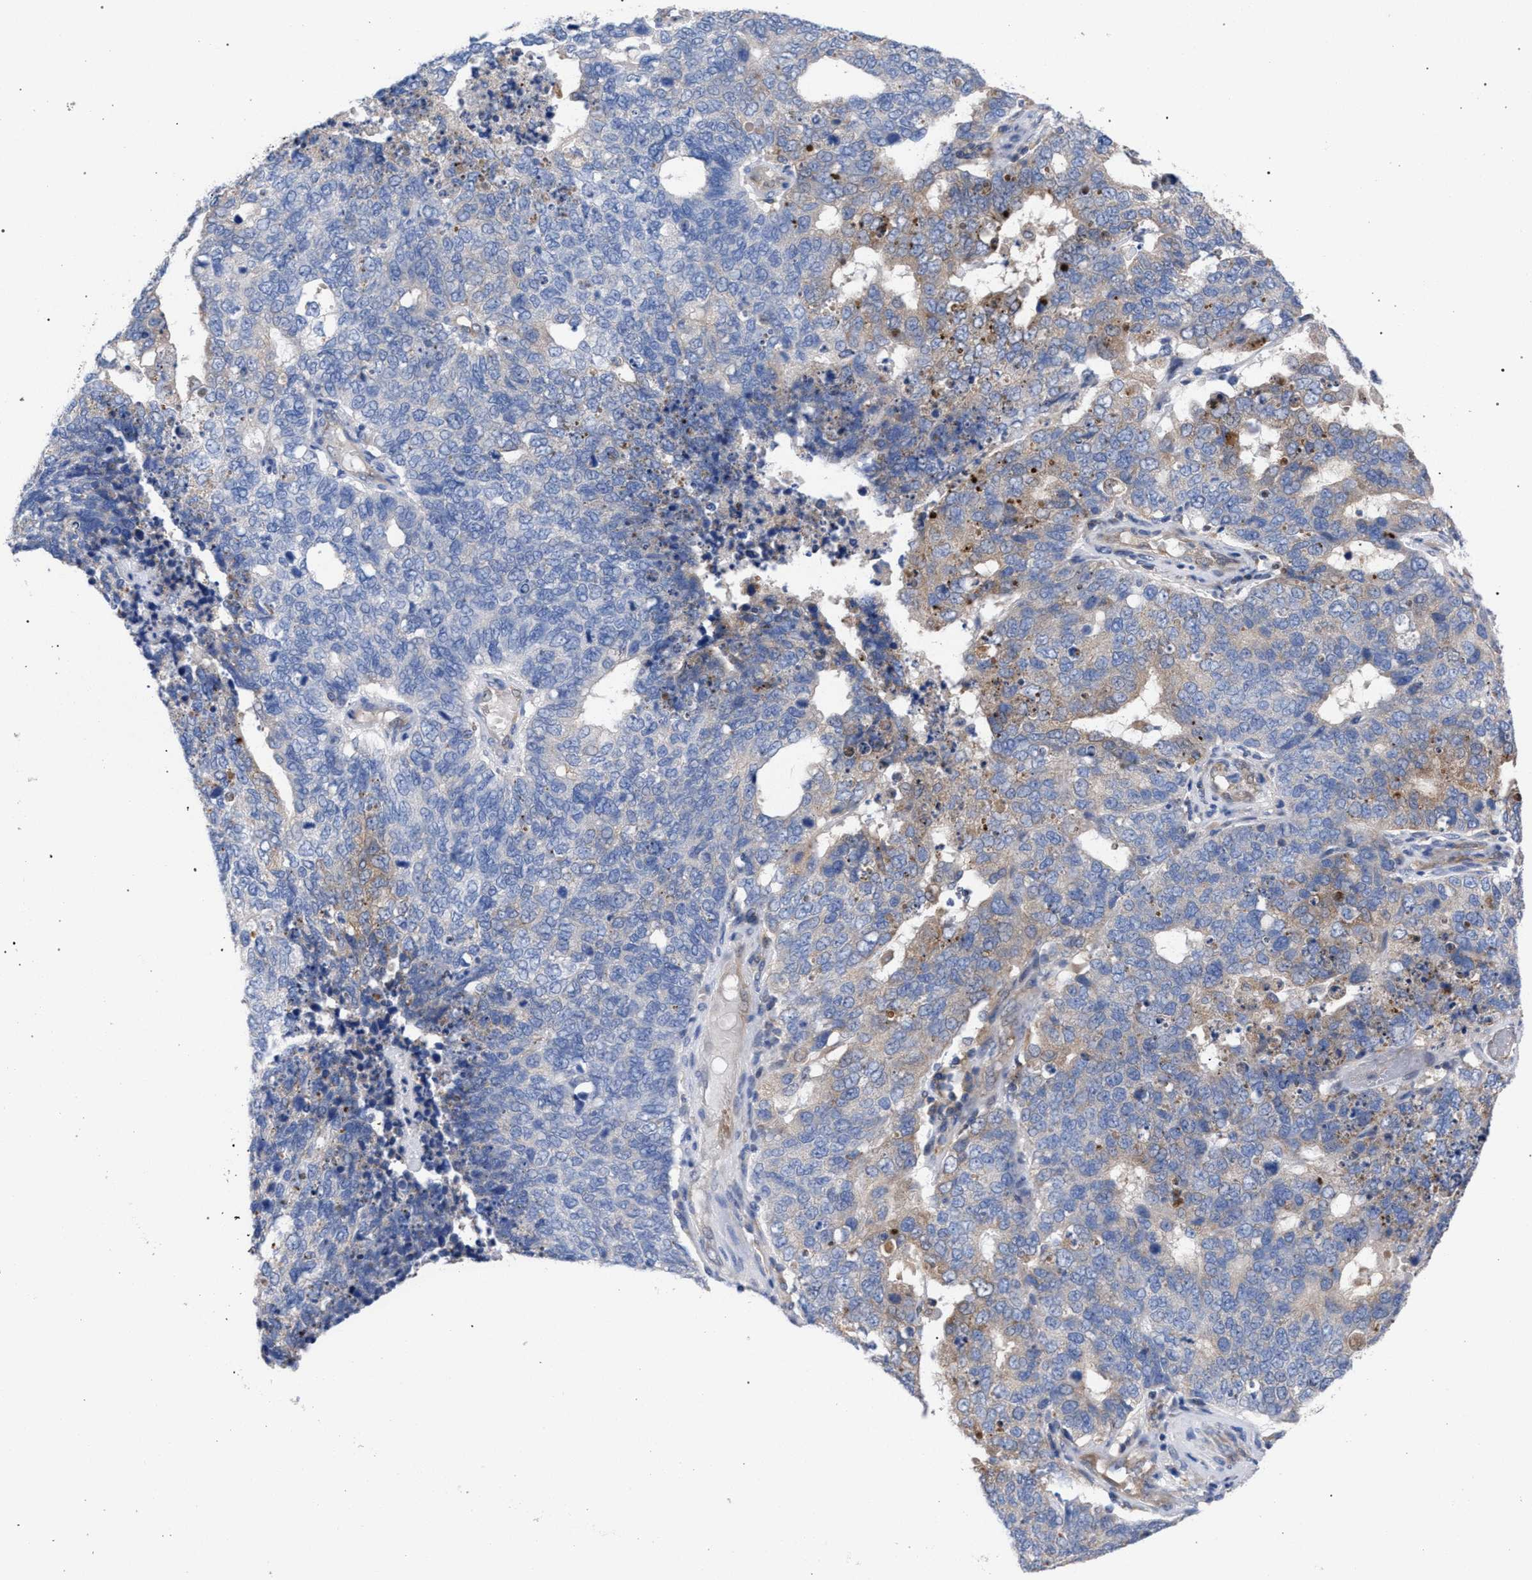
{"staining": {"intensity": "weak", "quantity": "<25%", "location": "cytoplasmic/membranous"}, "tissue": "cervical cancer", "cell_type": "Tumor cells", "image_type": "cancer", "snomed": [{"axis": "morphology", "description": "Squamous cell carcinoma, NOS"}, {"axis": "topography", "description": "Cervix"}], "caption": "Immunohistochemistry of human cervical squamous cell carcinoma displays no staining in tumor cells. (IHC, brightfield microscopy, high magnification).", "gene": "GMPR", "patient": {"sex": "female", "age": 63}}